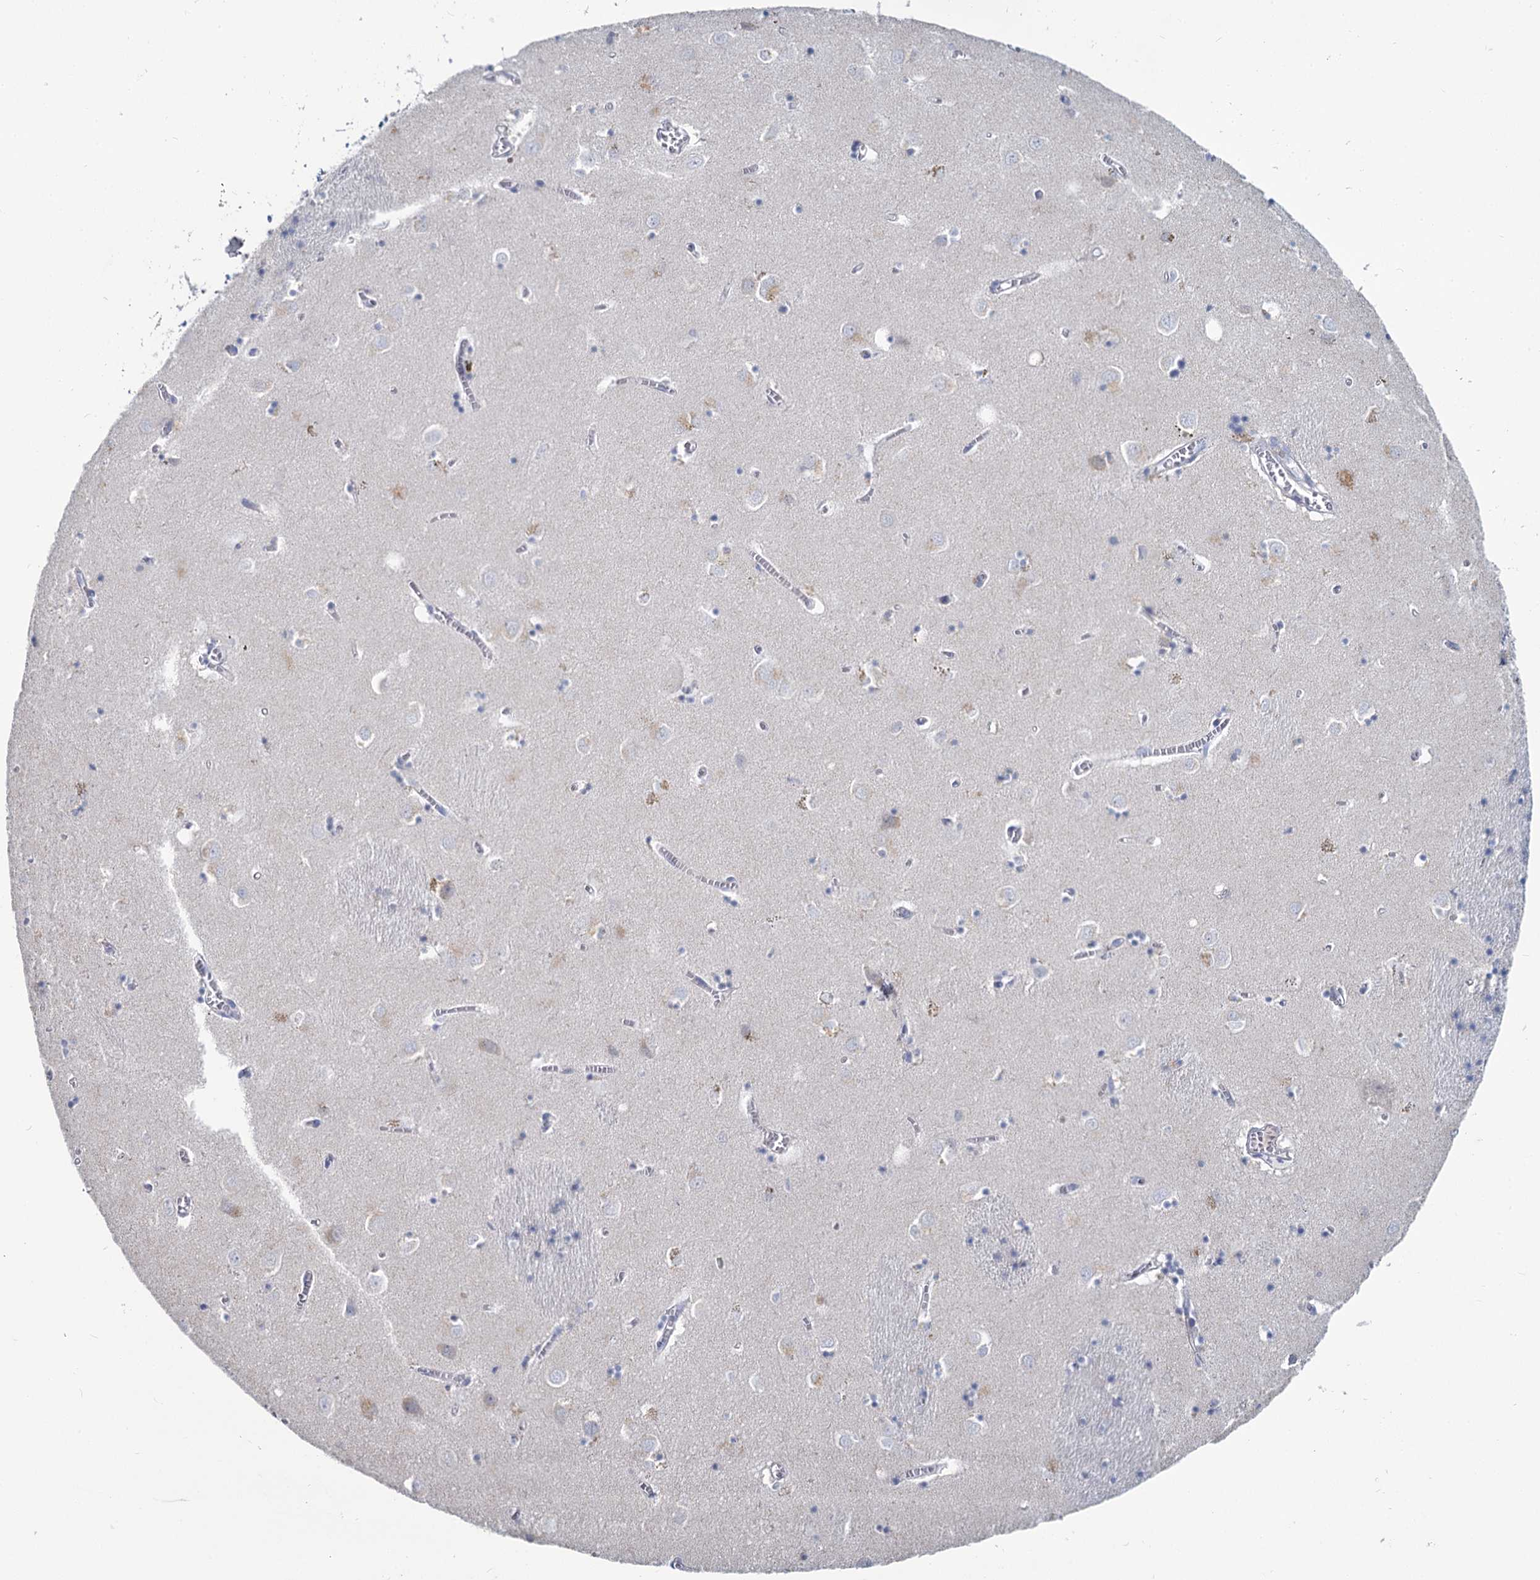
{"staining": {"intensity": "negative", "quantity": "none", "location": "none"}, "tissue": "caudate", "cell_type": "Glial cells", "image_type": "normal", "snomed": [{"axis": "morphology", "description": "Normal tissue, NOS"}, {"axis": "topography", "description": "Lateral ventricle wall"}], "caption": "Photomicrograph shows no protein positivity in glial cells of benign caudate.", "gene": "CHGA", "patient": {"sex": "male", "age": 70}}